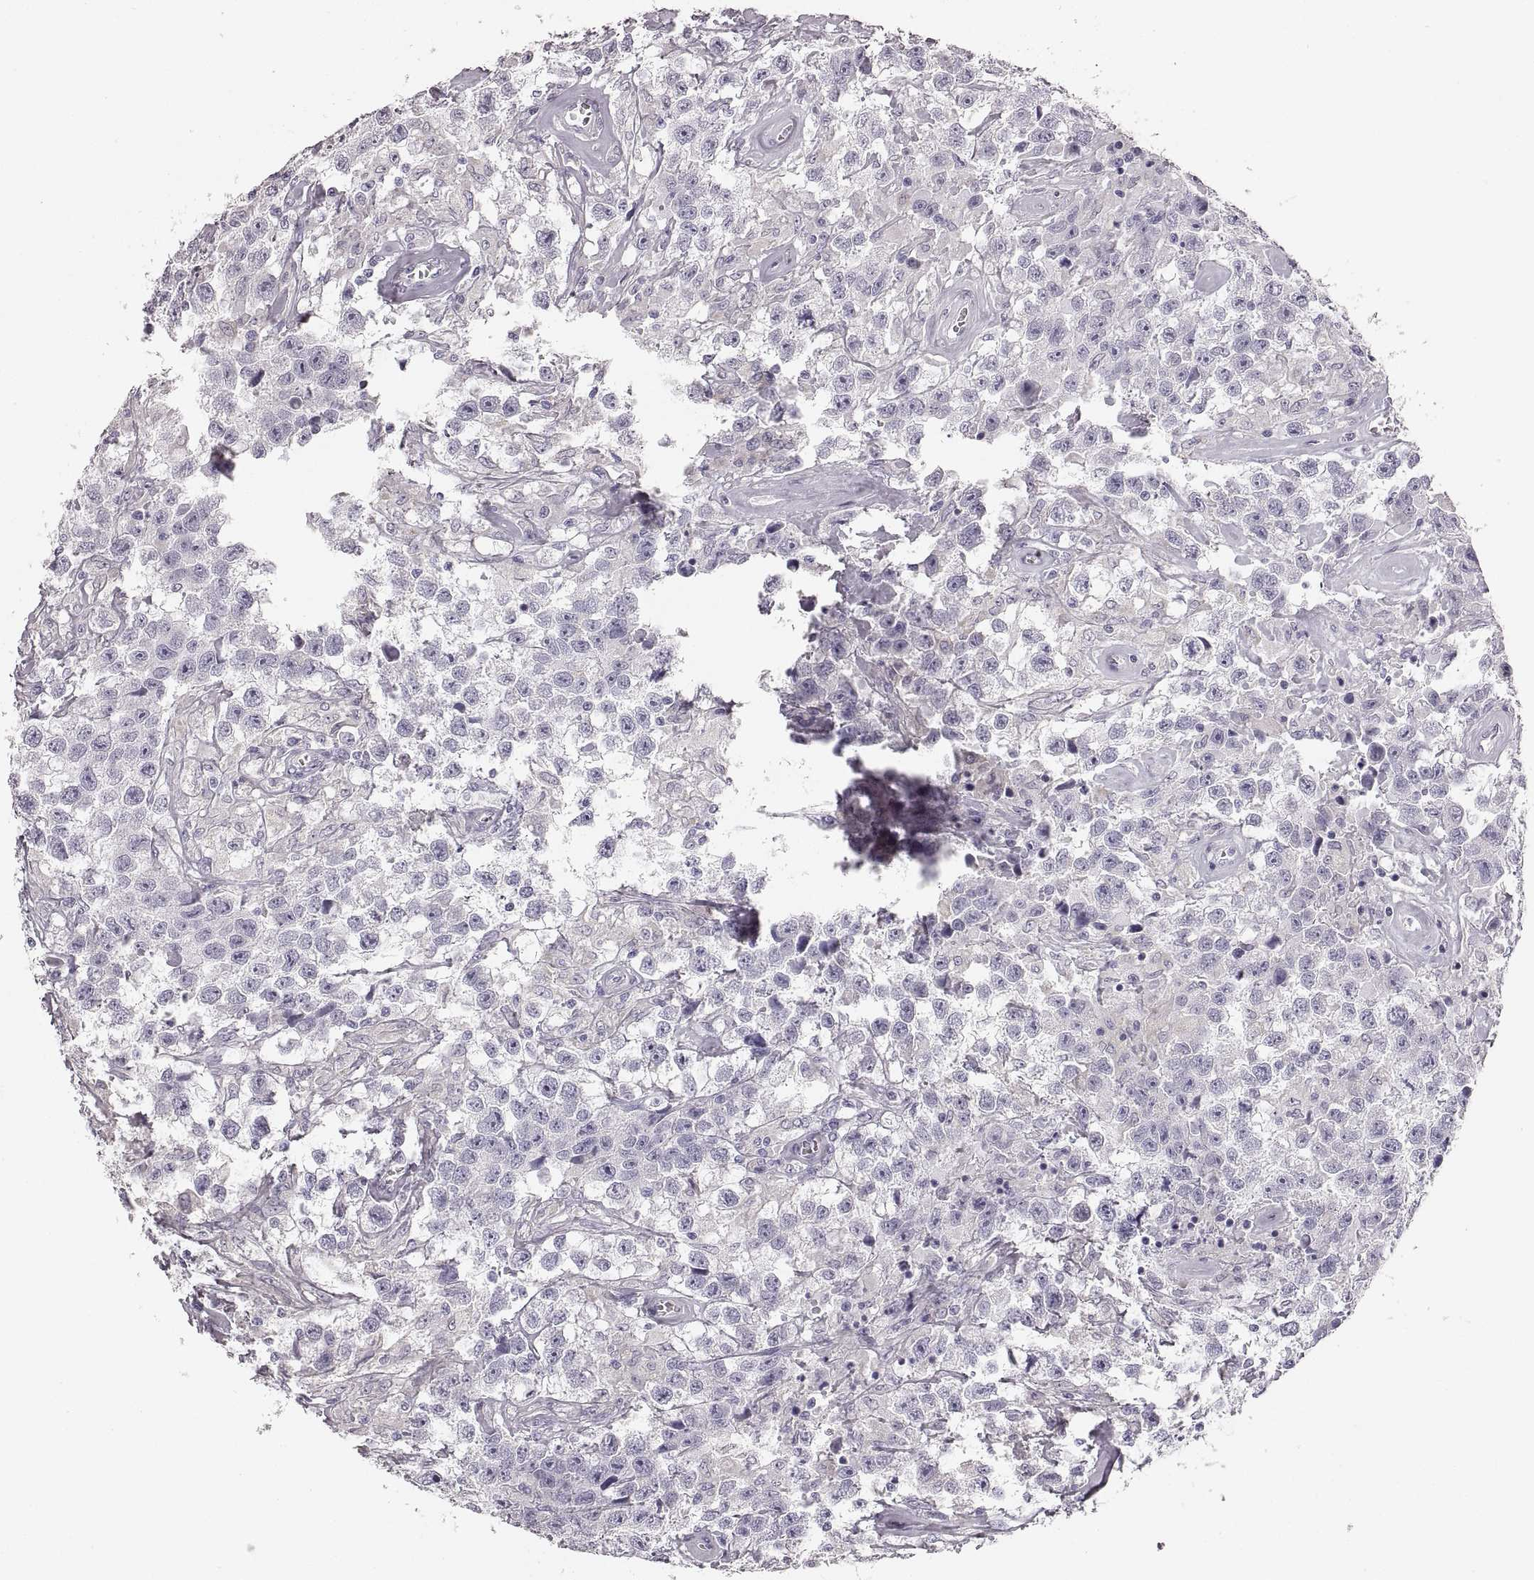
{"staining": {"intensity": "negative", "quantity": "none", "location": "none"}, "tissue": "testis cancer", "cell_type": "Tumor cells", "image_type": "cancer", "snomed": [{"axis": "morphology", "description": "Seminoma, NOS"}, {"axis": "topography", "description": "Testis"}], "caption": "There is no significant expression in tumor cells of testis seminoma. Nuclei are stained in blue.", "gene": "RDH13", "patient": {"sex": "male", "age": 43}}